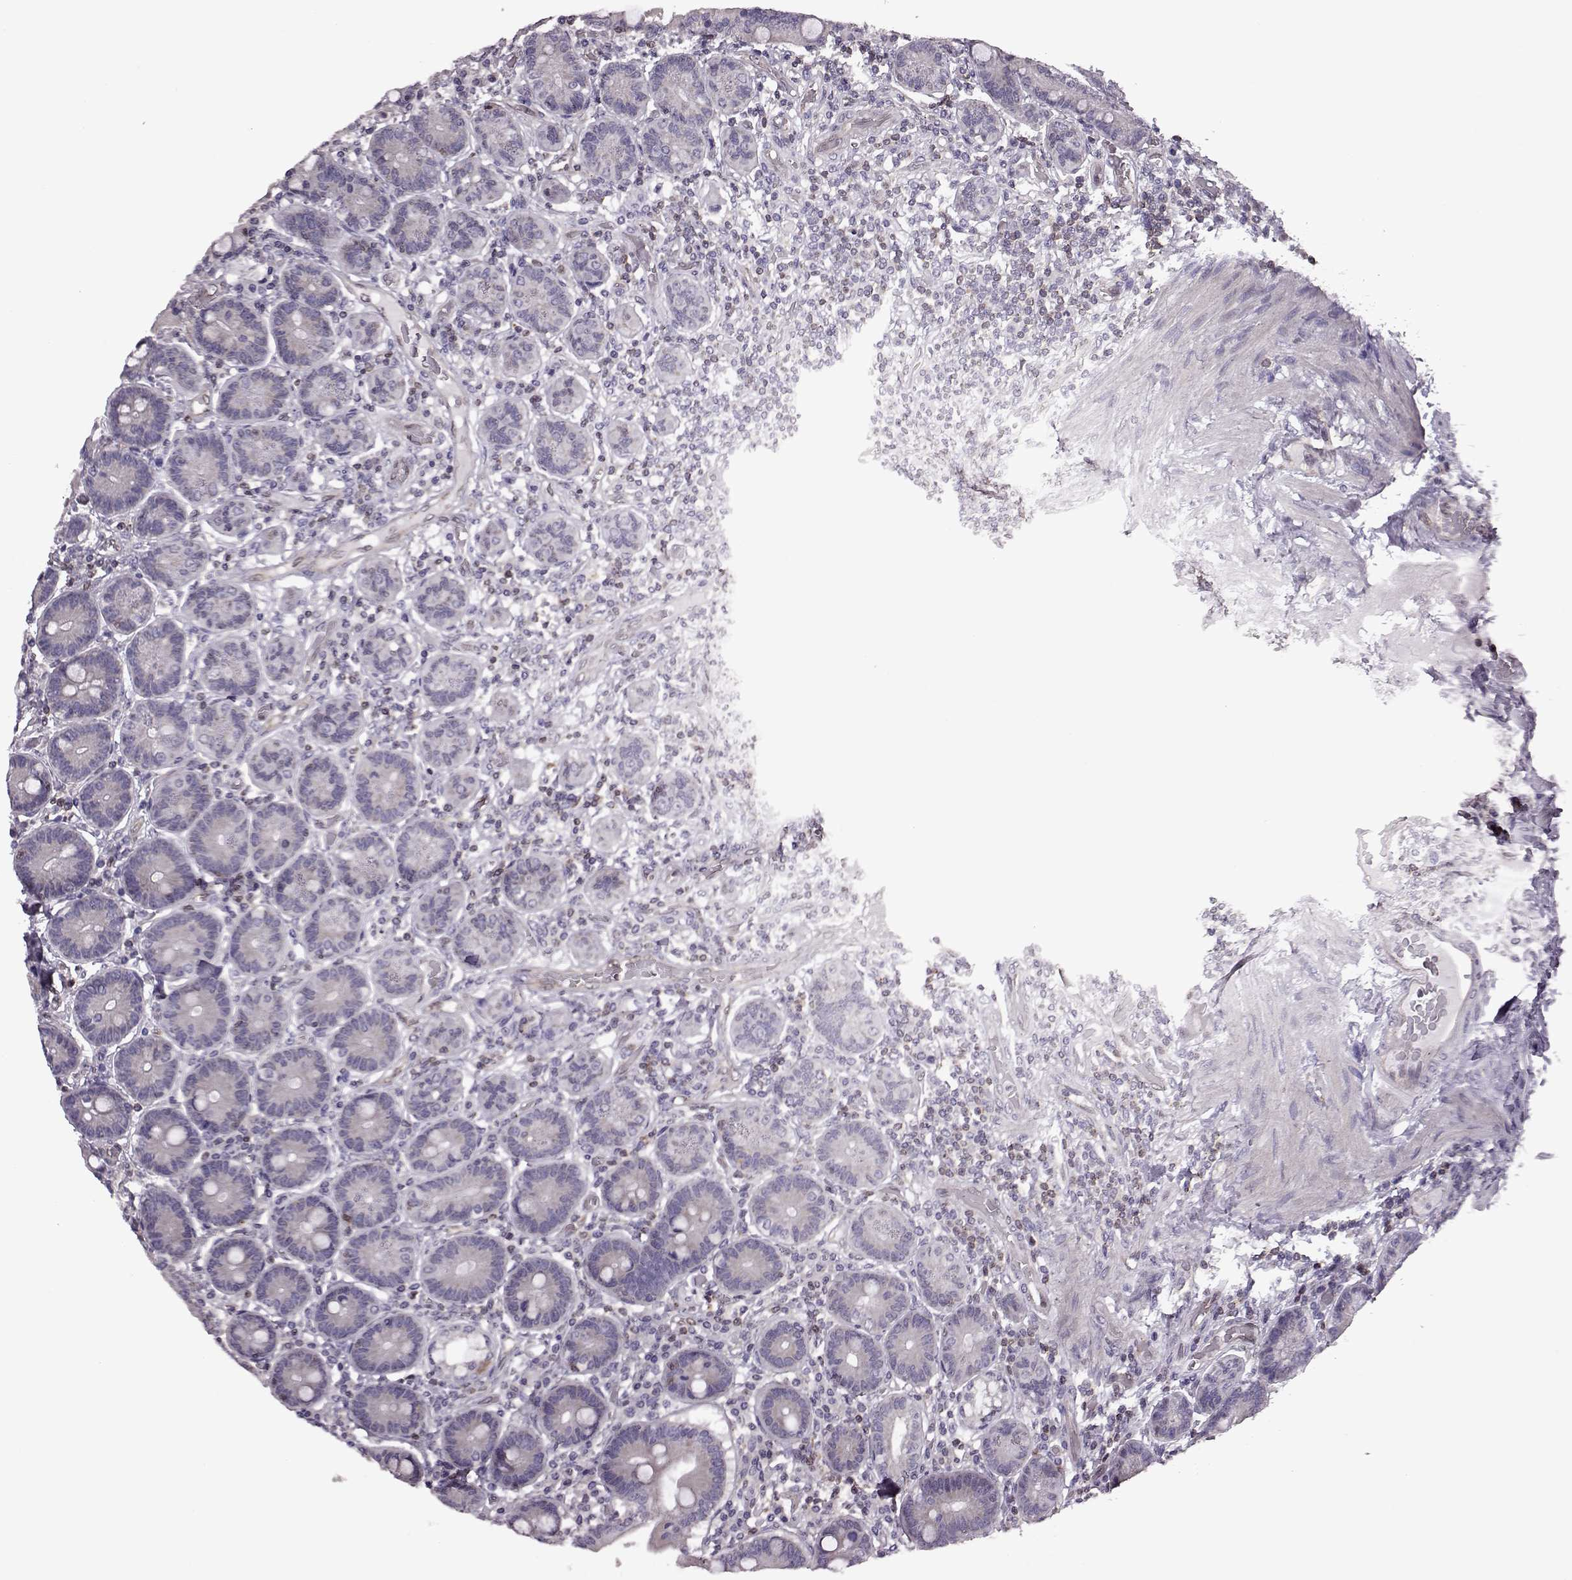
{"staining": {"intensity": "negative", "quantity": "none", "location": "none"}, "tissue": "duodenum", "cell_type": "Glandular cells", "image_type": "normal", "snomed": [{"axis": "morphology", "description": "Normal tissue, NOS"}, {"axis": "topography", "description": "Duodenum"}], "caption": "DAB (3,3'-diaminobenzidine) immunohistochemical staining of benign duodenum reveals no significant positivity in glandular cells. The staining was performed using DAB (3,3'-diaminobenzidine) to visualize the protein expression in brown, while the nuclei were stained in blue with hematoxylin (Magnification: 20x).", "gene": "CDC42SE1", "patient": {"sex": "female", "age": 62}}